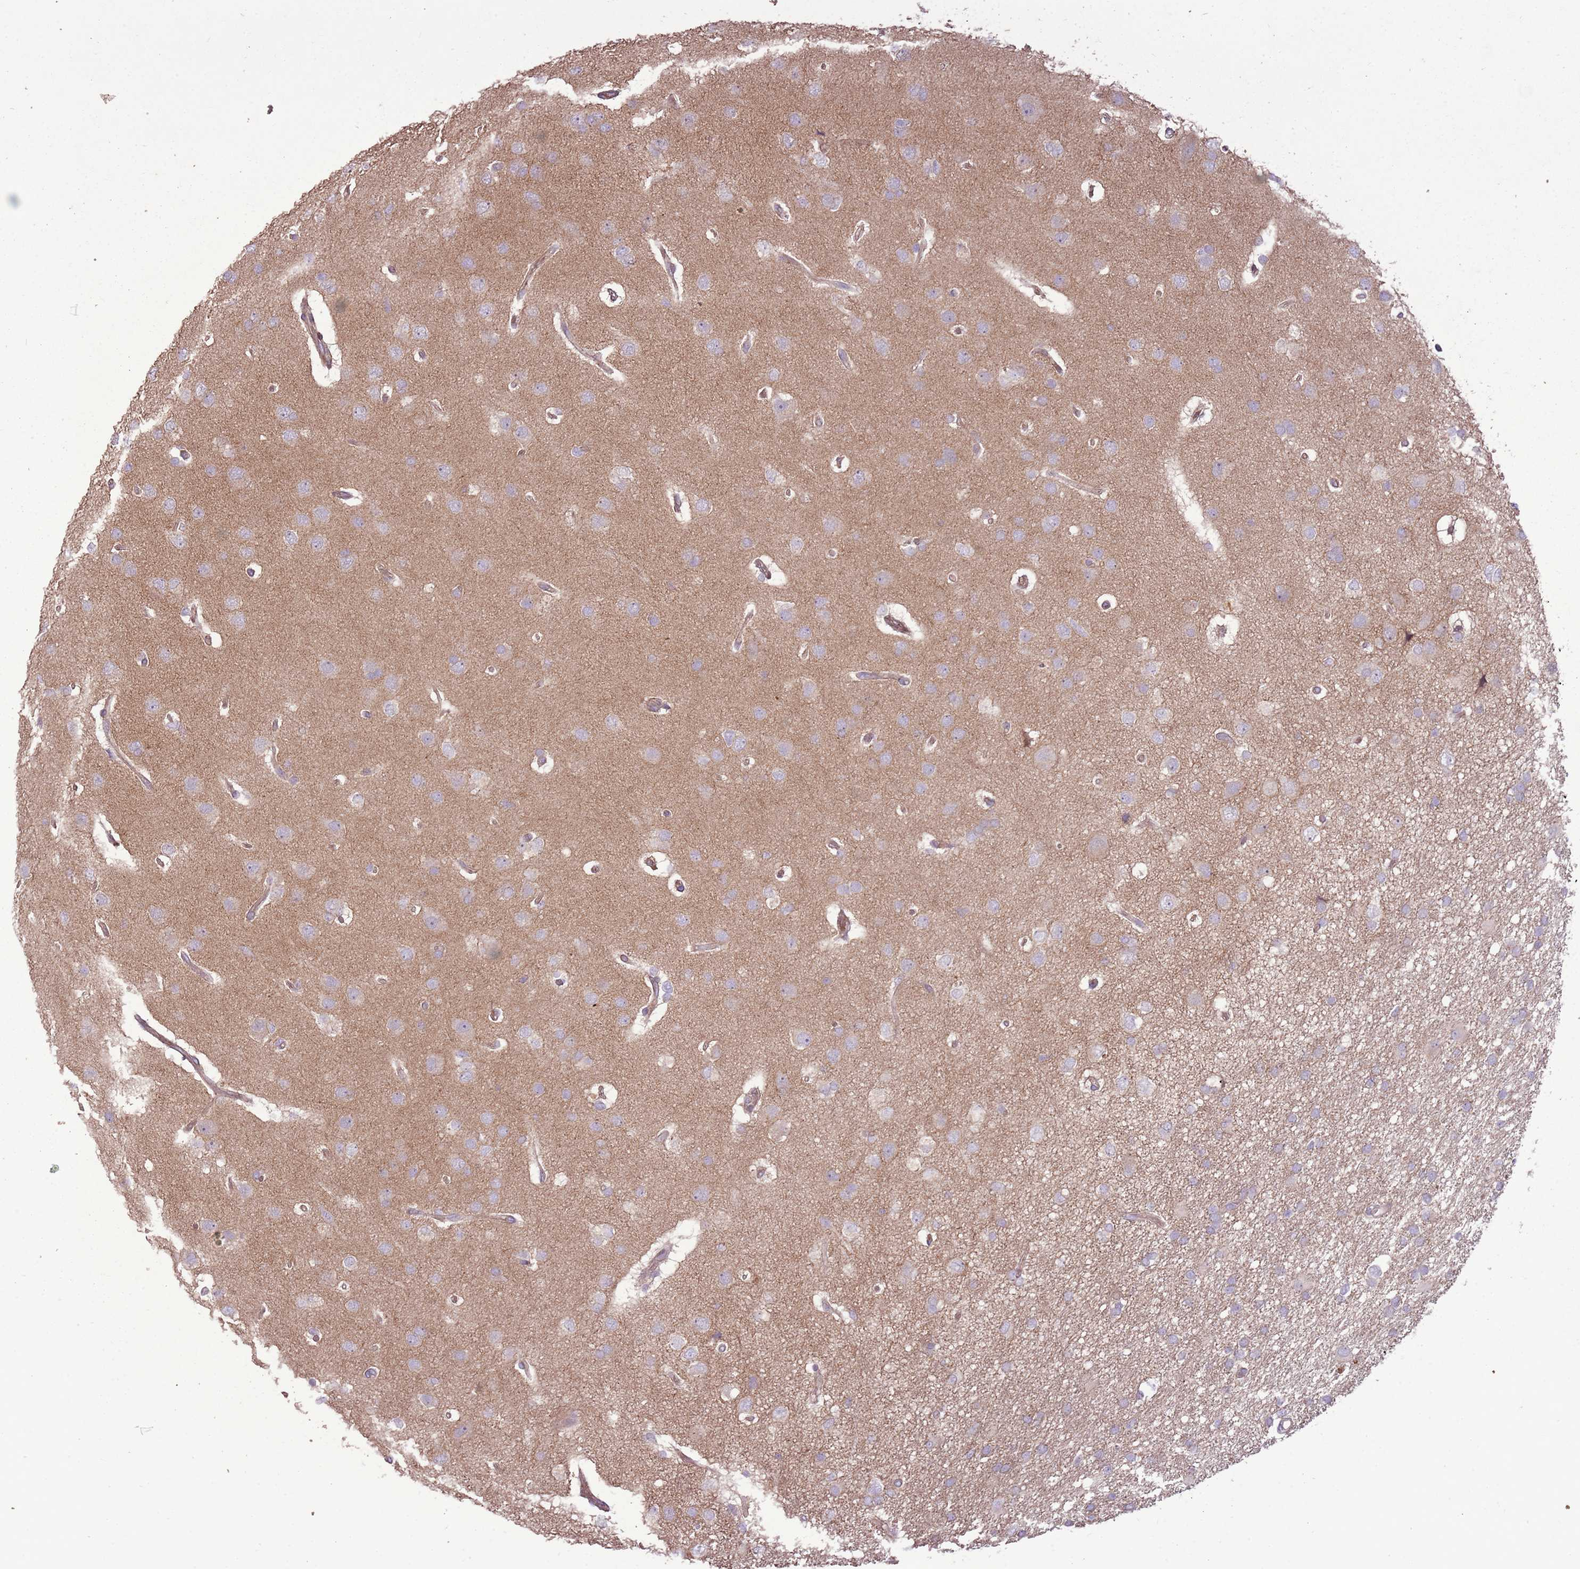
{"staining": {"intensity": "weak", "quantity": "25%-75%", "location": "cytoplasmic/membranous"}, "tissue": "glioma", "cell_type": "Tumor cells", "image_type": "cancer", "snomed": [{"axis": "morphology", "description": "Glioma, malignant, High grade"}, {"axis": "topography", "description": "Brain"}], "caption": "This micrograph demonstrates immunohistochemistry staining of human glioma, with low weak cytoplasmic/membranous staining in approximately 25%-75% of tumor cells.", "gene": "ANKRD24", "patient": {"sex": "male", "age": 77}}